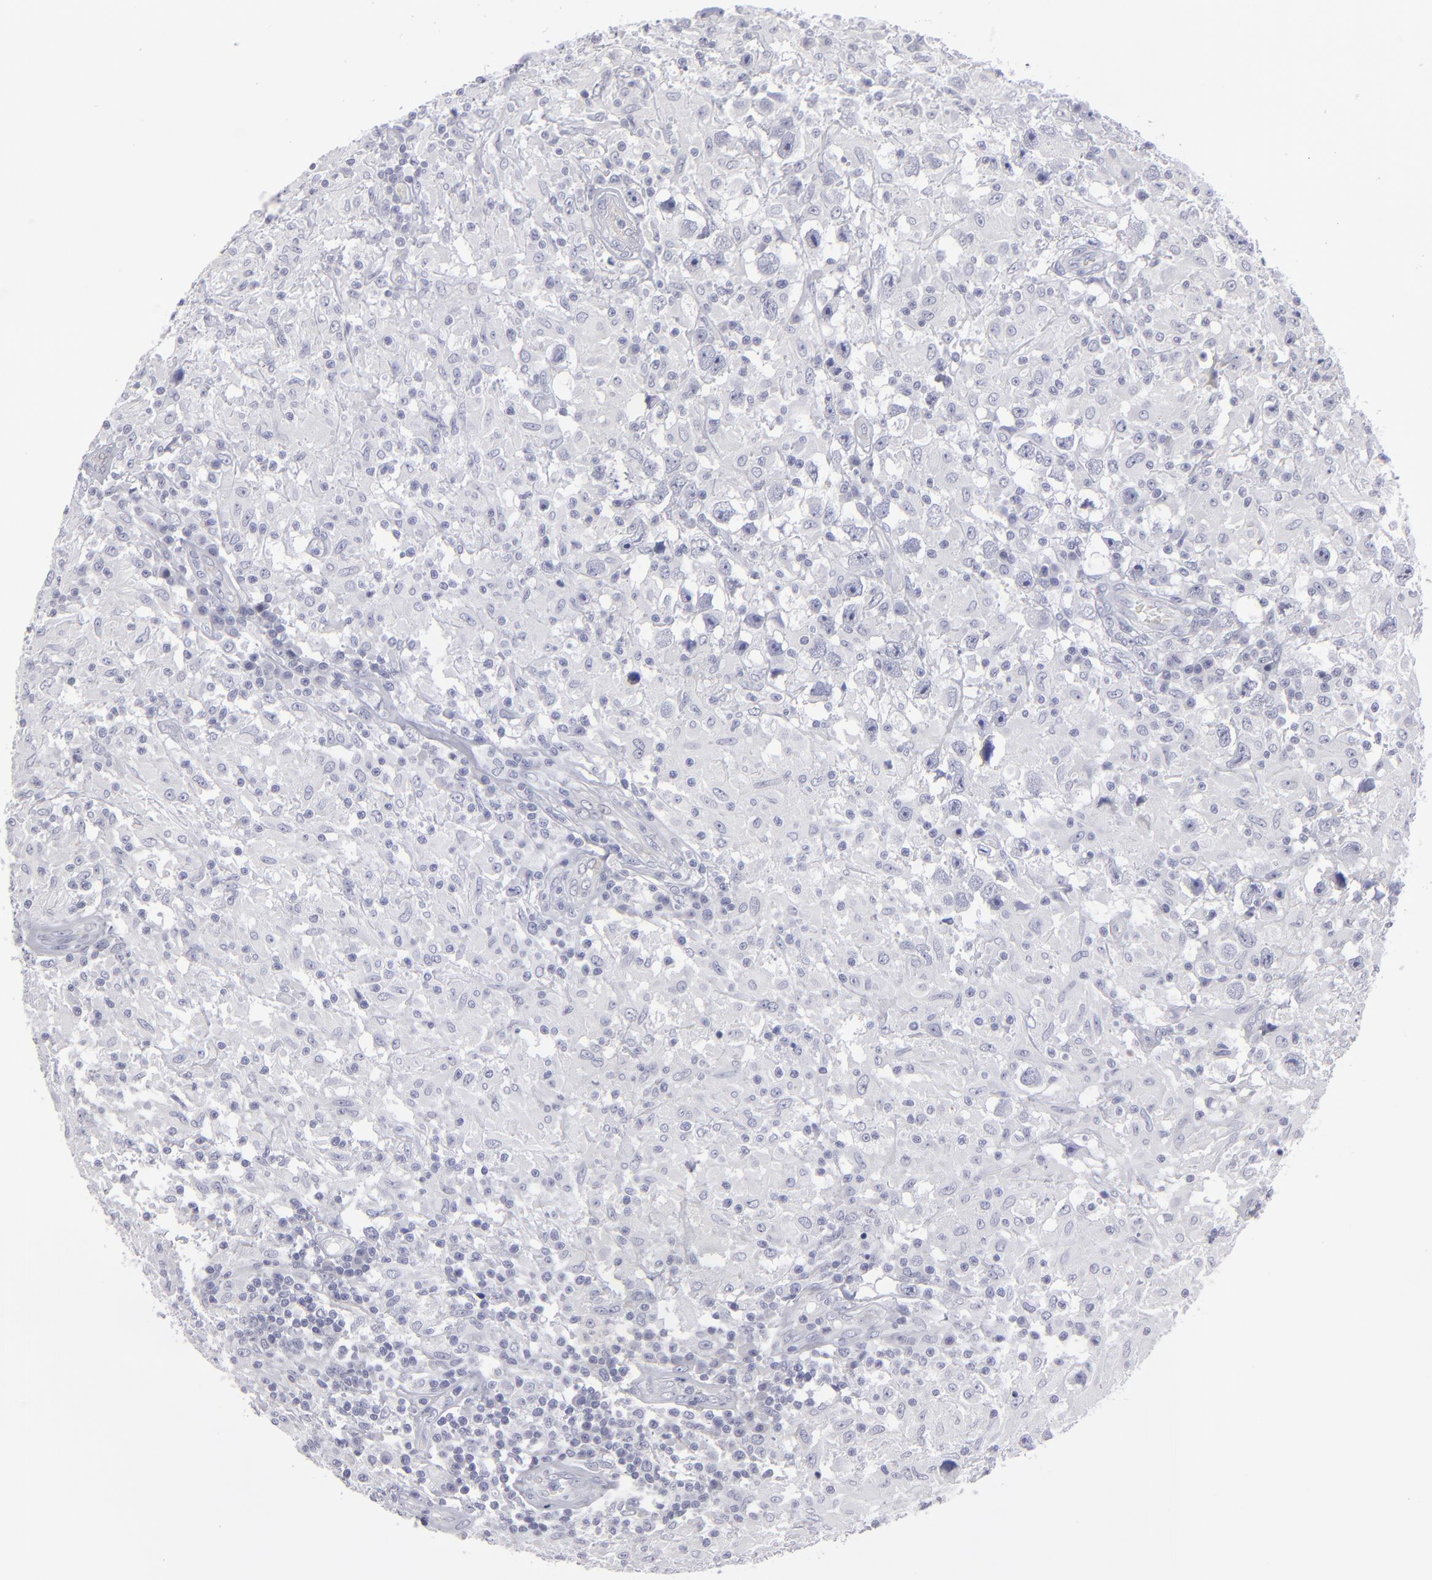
{"staining": {"intensity": "negative", "quantity": "none", "location": "none"}, "tissue": "testis cancer", "cell_type": "Tumor cells", "image_type": "cancer", "snomed": [{"axis": "morphology", "description": "Seminoma, NOS"}, {"axis": "topography", "description": "Testis"}], "caption": "This is an IHC micrograph of testis cancer (seminoma). There is no positivity in tumor cells.", "gene": "CADM3", "patient": {"sex": "male", "age": 34}}